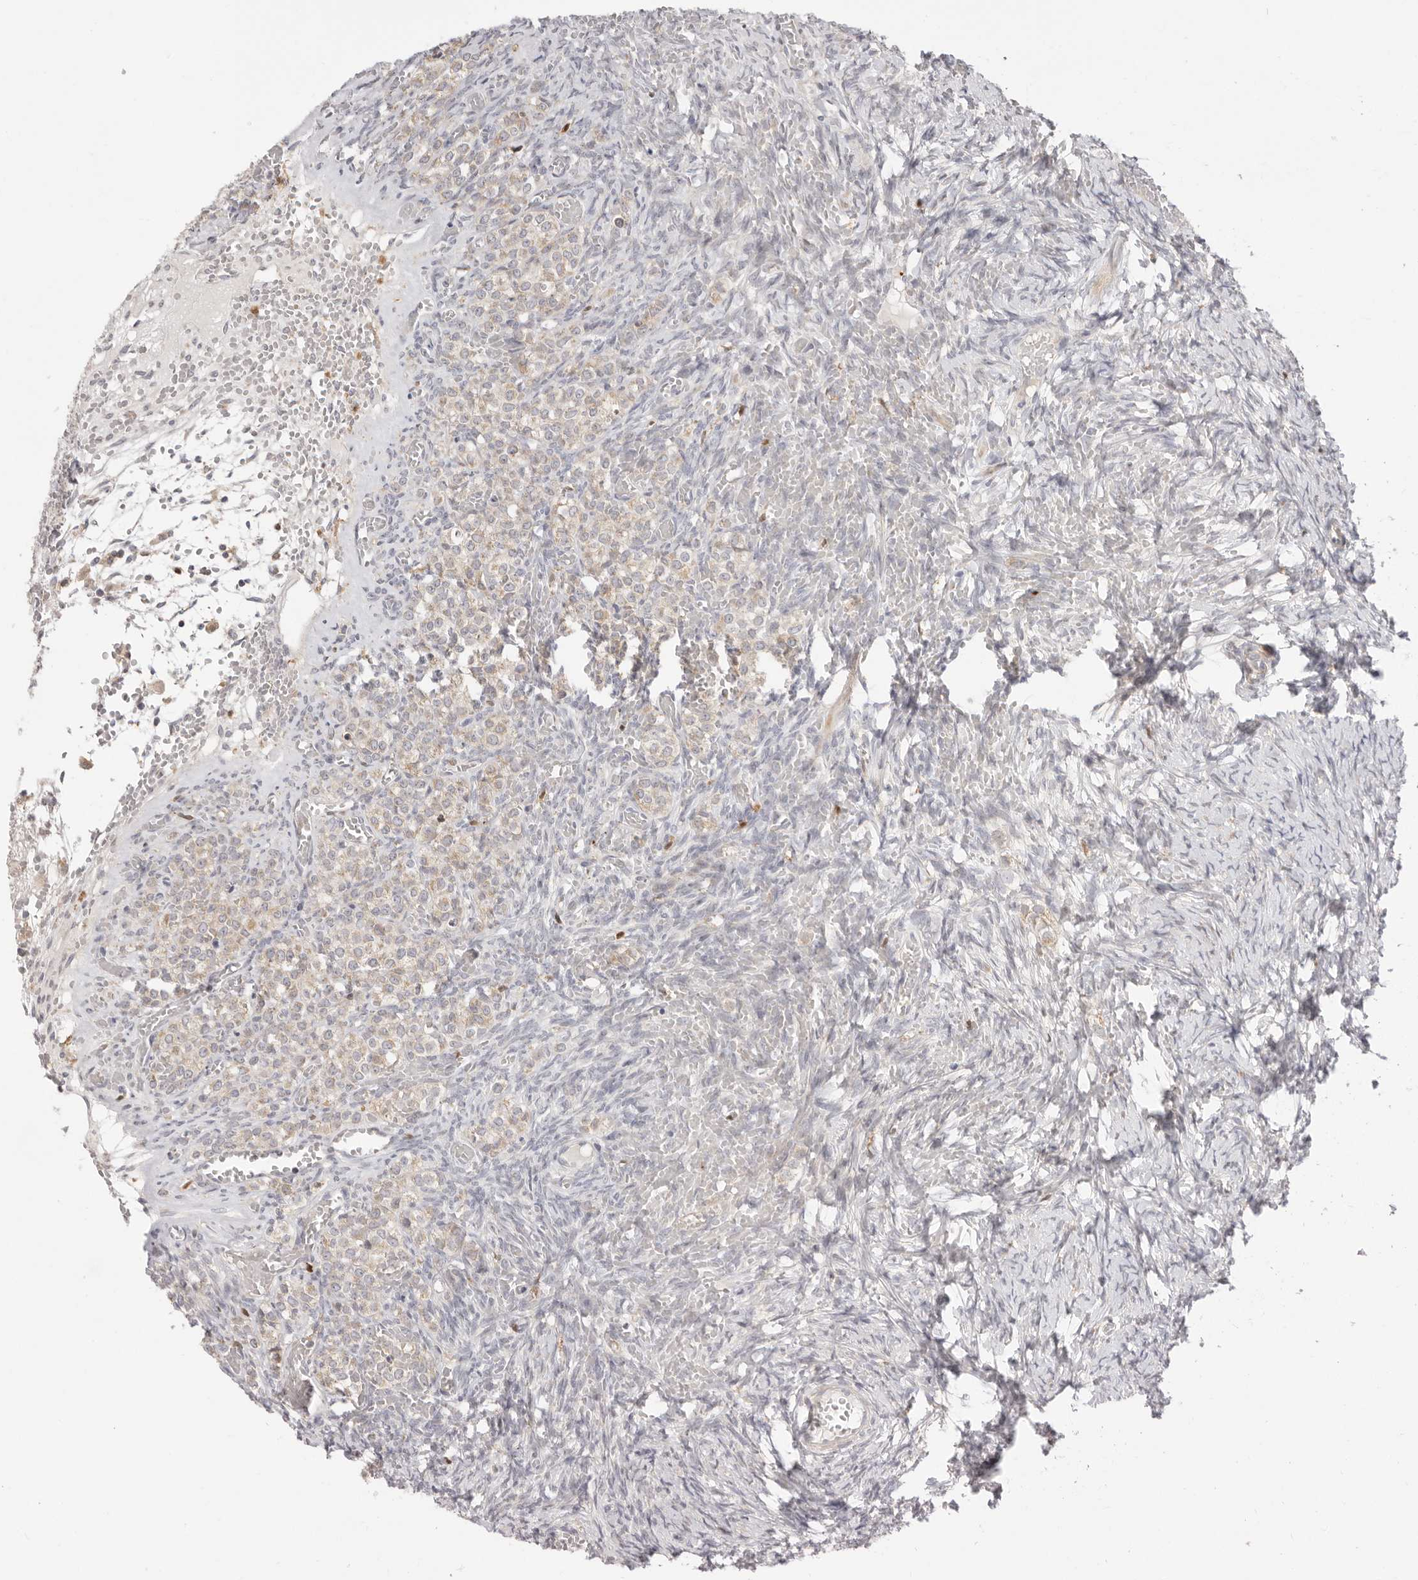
{"staining": {"intensity": "negative", "quantity": "none", "location": "none"}, "tissue": "ovary", "cell_type": "Ovarian stroma cells", "image_type": "normal", "snomed": [{"axis": "morphology", "description": "Adenocarcinoma, NOS"}, {"axis": "topography", "description": "Endometrium"}], "caption": "Benign ovary was stained to show a protein in brown. There is no significant positivity in ovarian stroma cells. The staining is performed using DAB (3,3'-diaminobenzidine) brown chromogen with nuclei counter-stained in using hematoxylin.", "gene": "USH1C", "patient": {"sex": "female", "age": 32}}